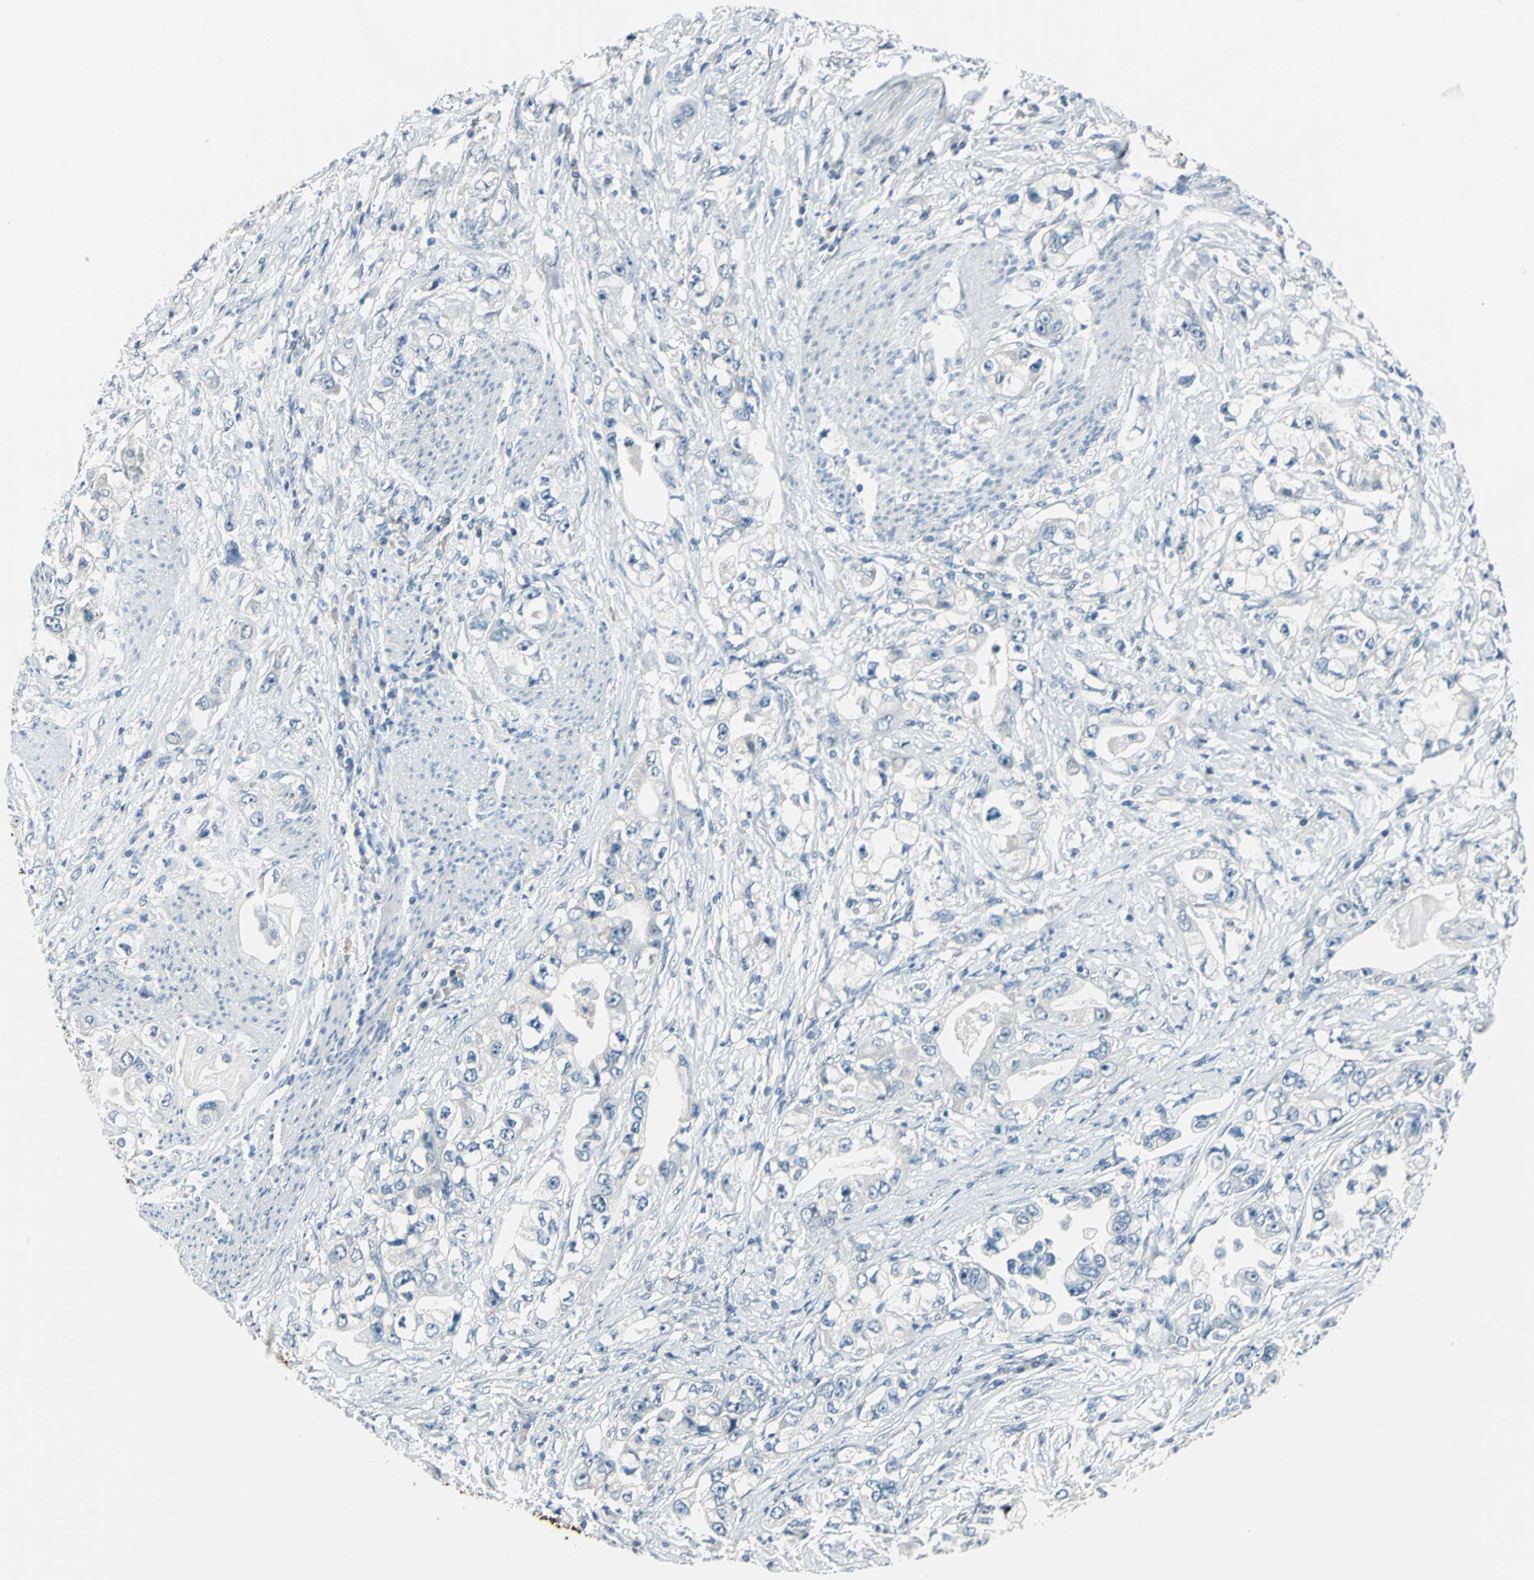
{"staining": {"intensity": "negative", "quantity": "none", "location": "none"}, "tissue": "stomach cancer", "cell_type": "Tumor cells", "image_type": "cancer", "snomed": [{"axis": "morphology", "description": "Adenocarcinoma, NOS"}, {"axis": "topography", "description": "Stomach, lower"}], "caption": "An IHC histopathology image of stomach cancer (adenocarcinoma) is shown. There is no staining in tumor cells of stomach cancer (adenocarcinoma).", "gene": "ZNF415", "patient": {"sex": "female", "age": 93}}